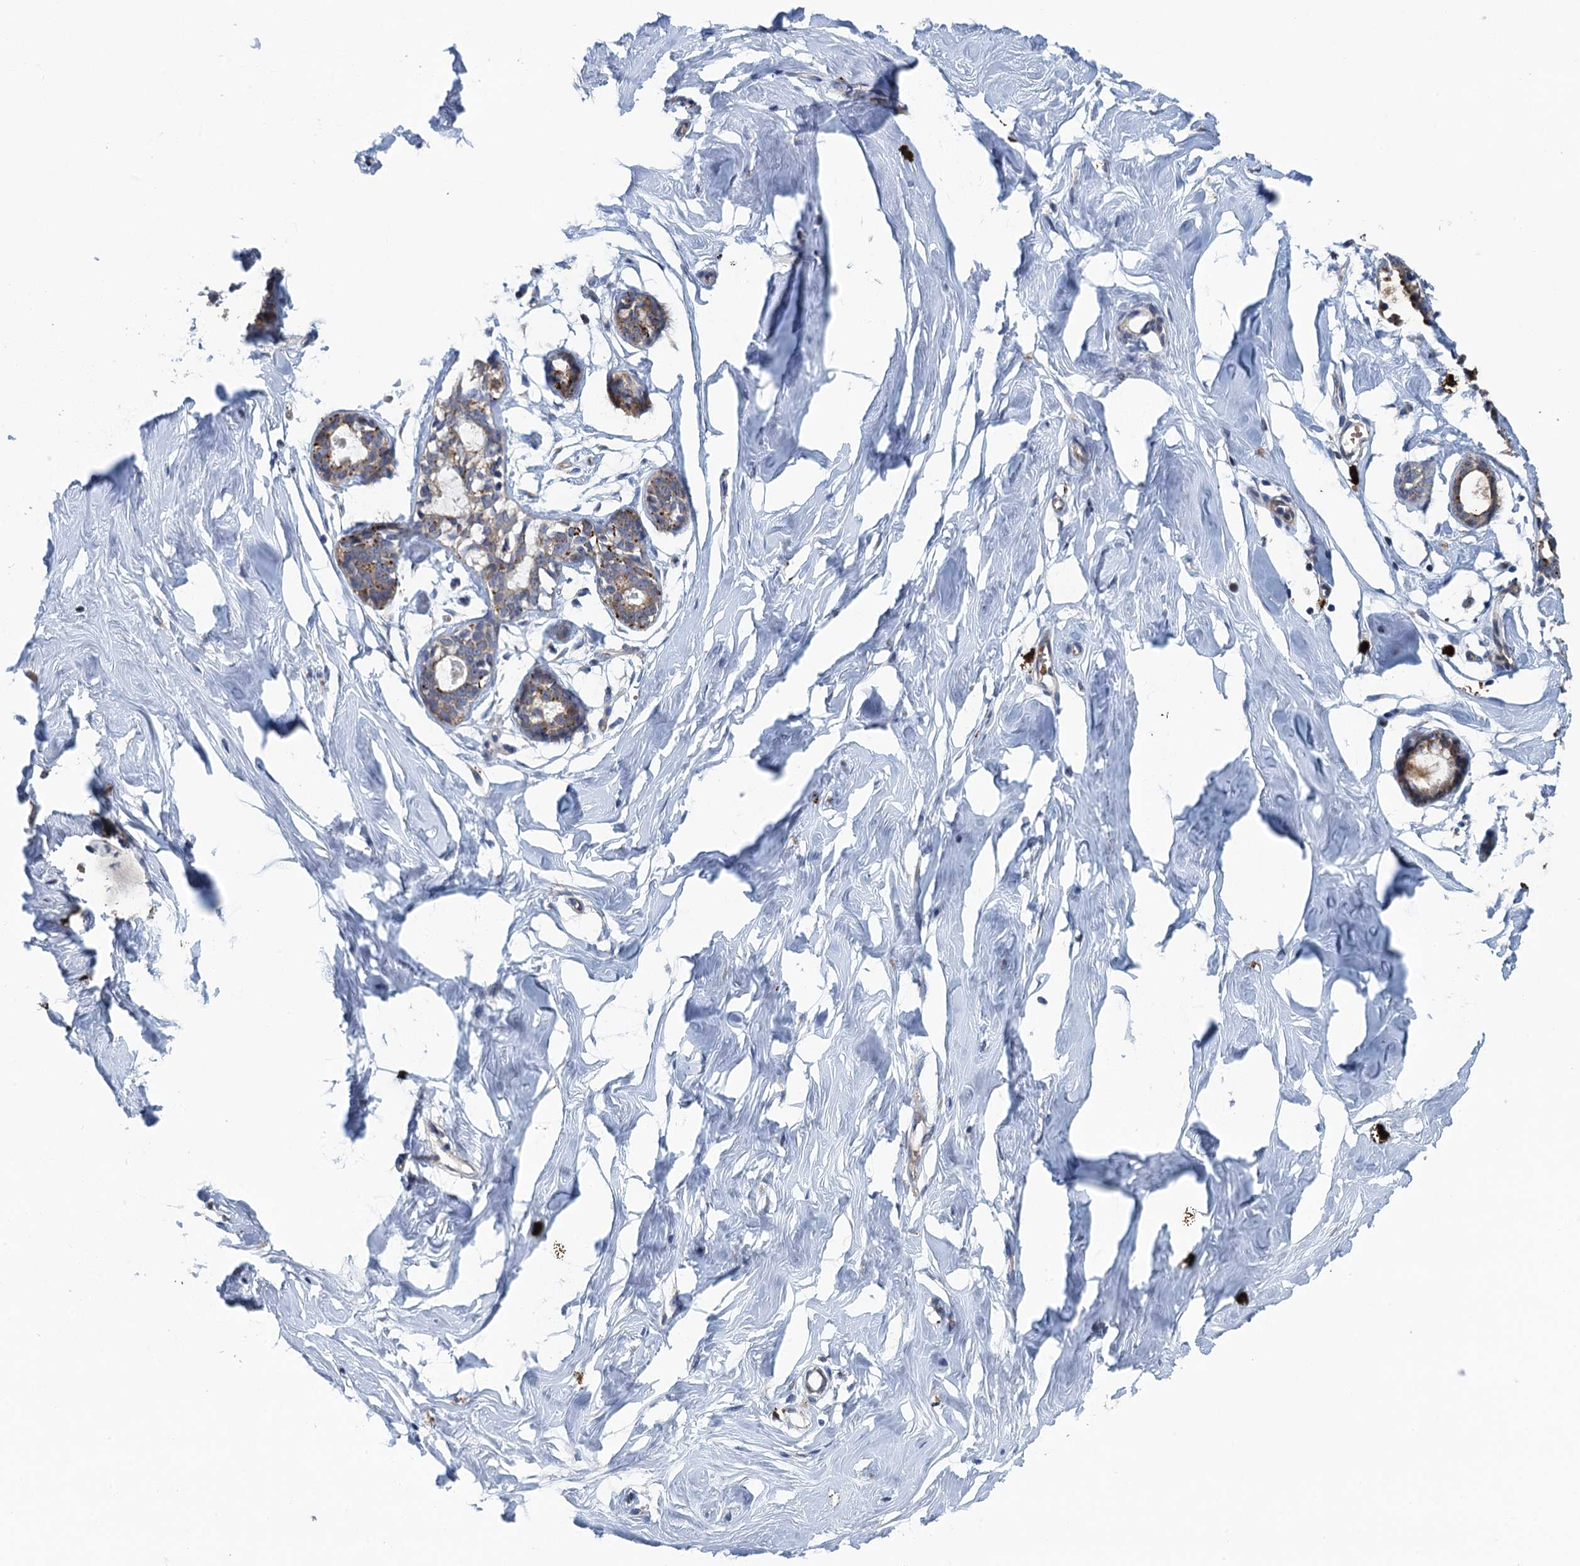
{"staining": {"intensity": "negative", "quantity": "none", "location": "none"}, "tissue": "breast", "cell_type": "Adipocytes", "image_type": "normal", "snomed": [{"axis": "morphology", "description": "Normal tissue, NOS"}, {"axis": "morphology", "description": "Adenoma, NOS"}, {"axis": "topography", "description": "Breast"}], "caption": "DAB (3,3'-diaminobenzidine) immunohistochemical staining of benign breast reveals no significant staining in adipocytes.", "gene": "KBTBD8", "patient": {"sex": "female", "age": 23}}